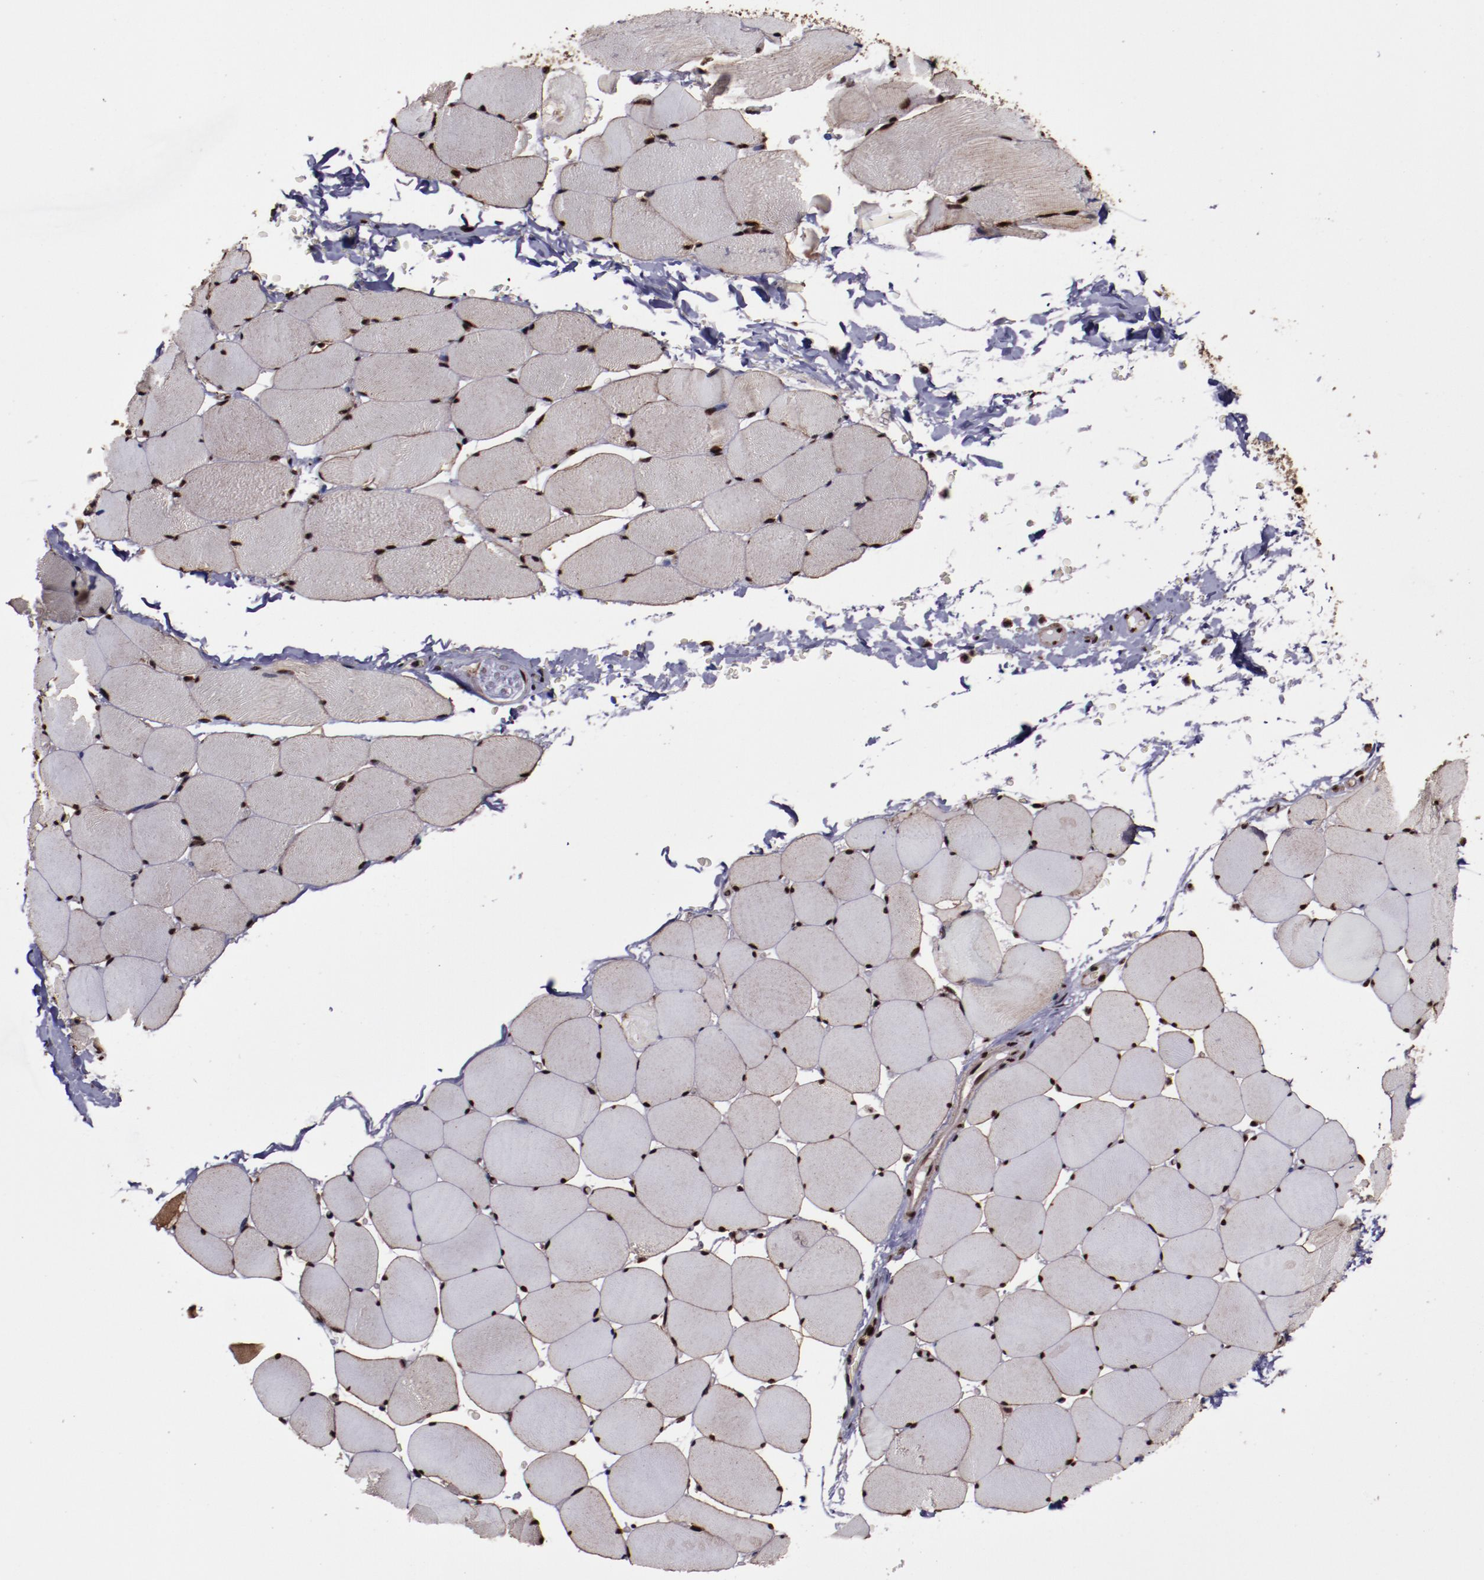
{"staining": {"intensity": "strong", "quantity": ">75%", "location": "cytoplasmic/membranous,nuclear"}, "tissue": "skeletal muscle", "cell_type": "Myocytes", "image_type": "normal", "snomed": [{"axis": "morphology", "description": "Normal tissue, NOS"}, {"axis": "topography", "description": "Skeletal muscle"}], "caption": "This image demonstrates immunohistochemistry staining of benign human skeletal muscle, with high strong cytoplasmic/membranous,nuclear expression in approximately >75% of myocytes.", "gene": "SNW1", "patient": {"sex": "male", "age": 62}}